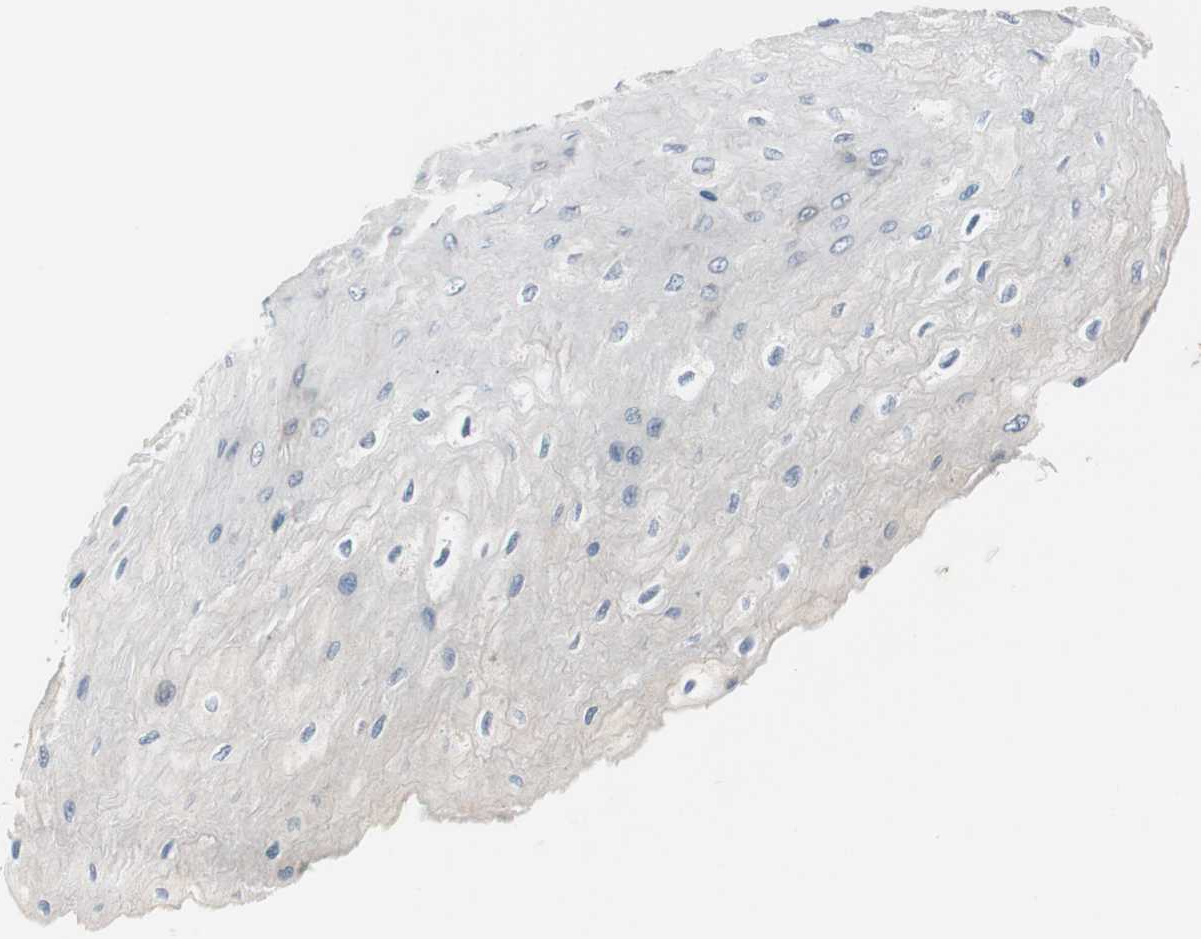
{"staining": {"intensity": "weak", "quantity": "<25%", "location": "cytoplasmic/membranous,nuclear"}, "tissue": "esophagus", "cell_type": "Squamous epithelial cells", "image_type": "normal", "snomed": [{"axis": "morphology", "description": "Normal tissue, NOS"}, {"axis": "topography", "description": "Esophagus"}], "caption": "The image demonstrates no staining of squamous epithelial cells in benign esophagus.", "gene": "MAP2K4", "patient": {"sex": "female", "age": 72}}